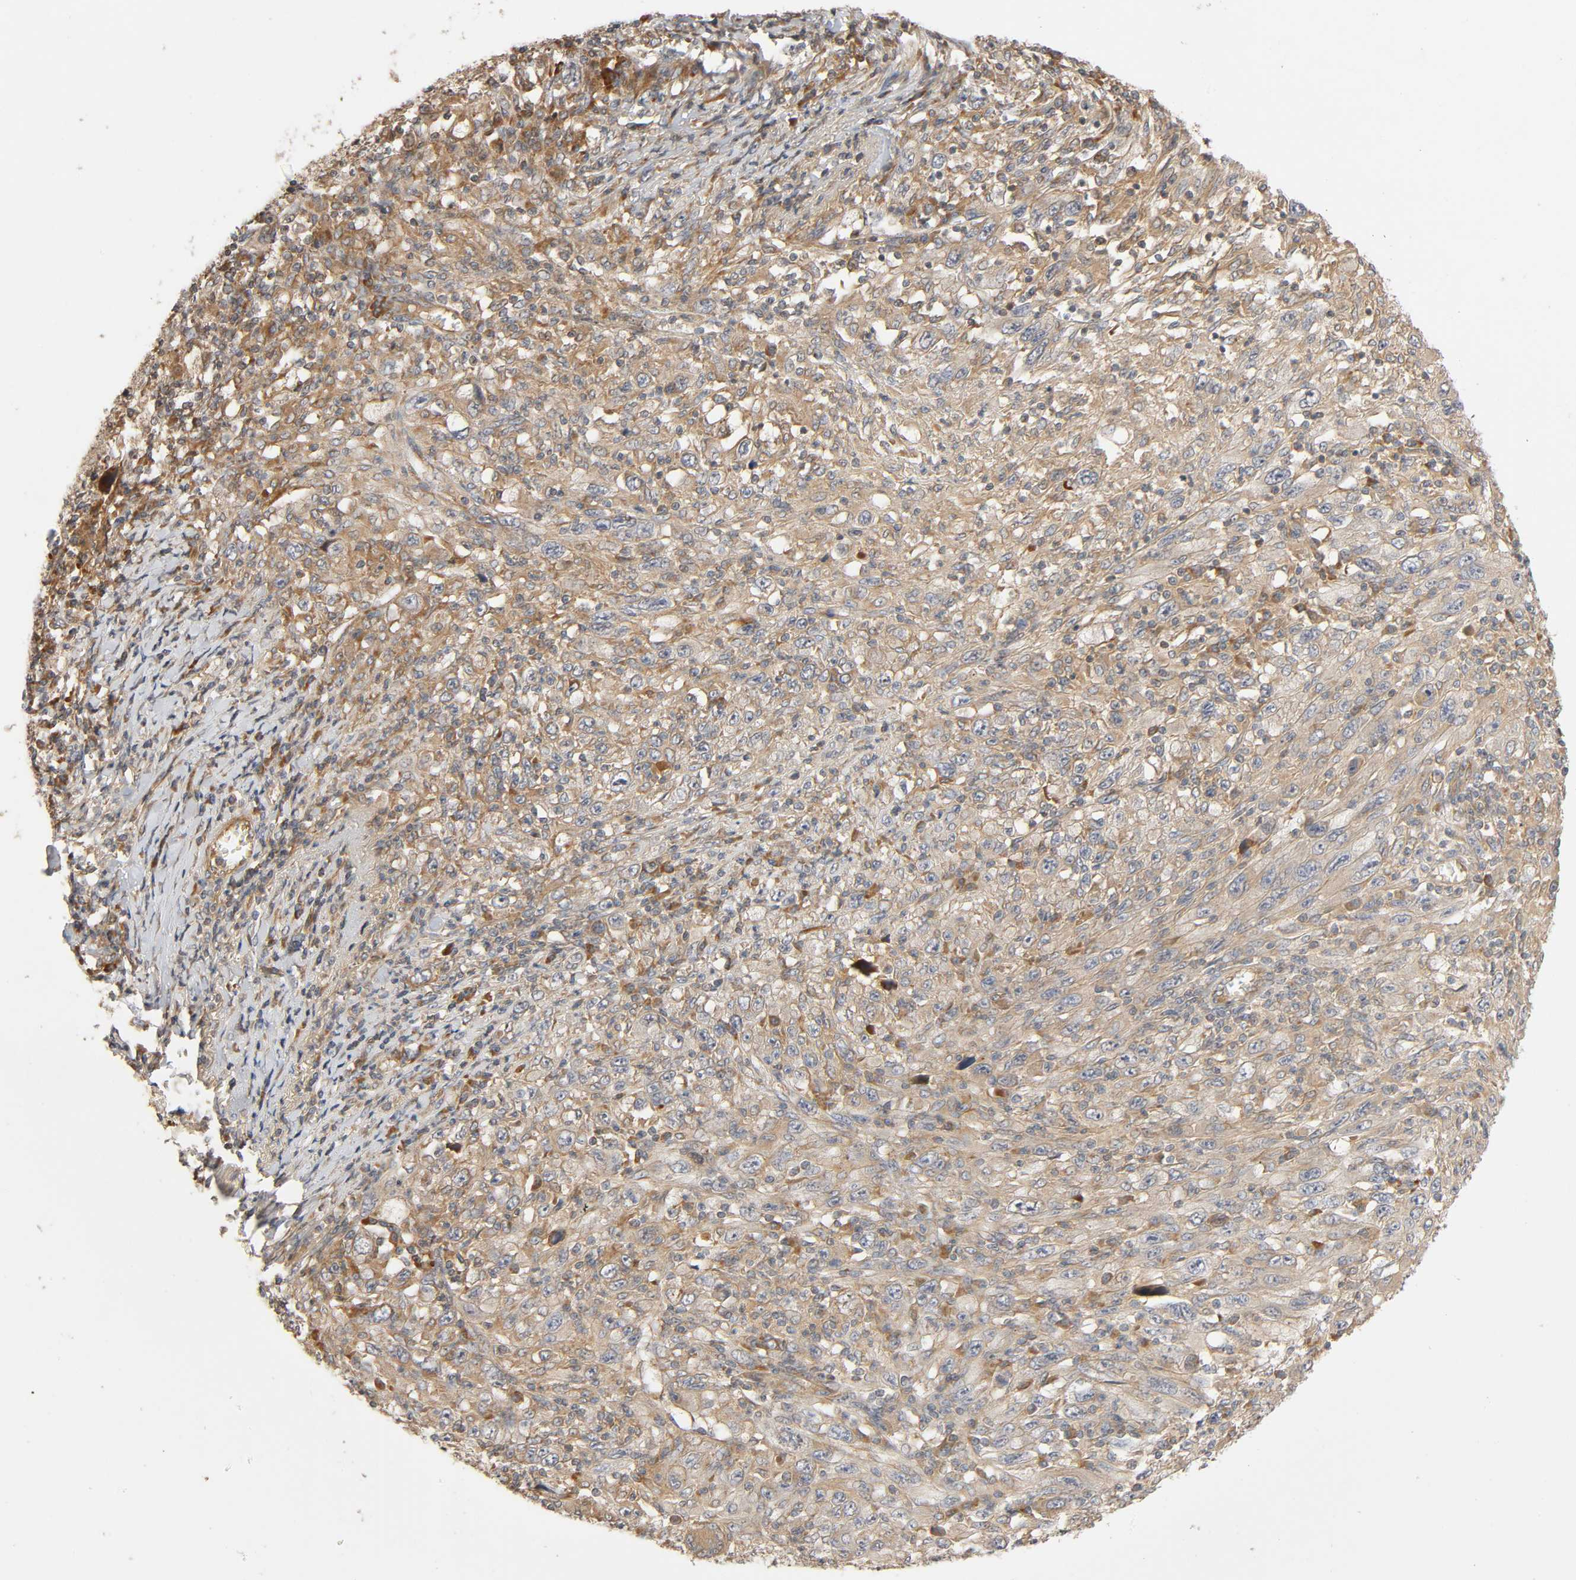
{"staining": {"intensity": "weak", "quantity": "25%-75%", "location": "cytoplasmic/membranous"}, "tissue": "melanoma", "cell_type": "Tumor cells", "image_type": "cancer", "snomed": [{"axis": "morphology", "description": "Malignant melanoma, Metastatic site"}, {"axis": "topography", "description": "Skin"}], "caption": "A histopathology image of human malignant melanoma (metastatic site) stained for a protein shows weak cytoplasmic/membranous brown staining in tumor cells.", "gene": "SGSM1", "patient": {"sex": "female", "age": 56}}